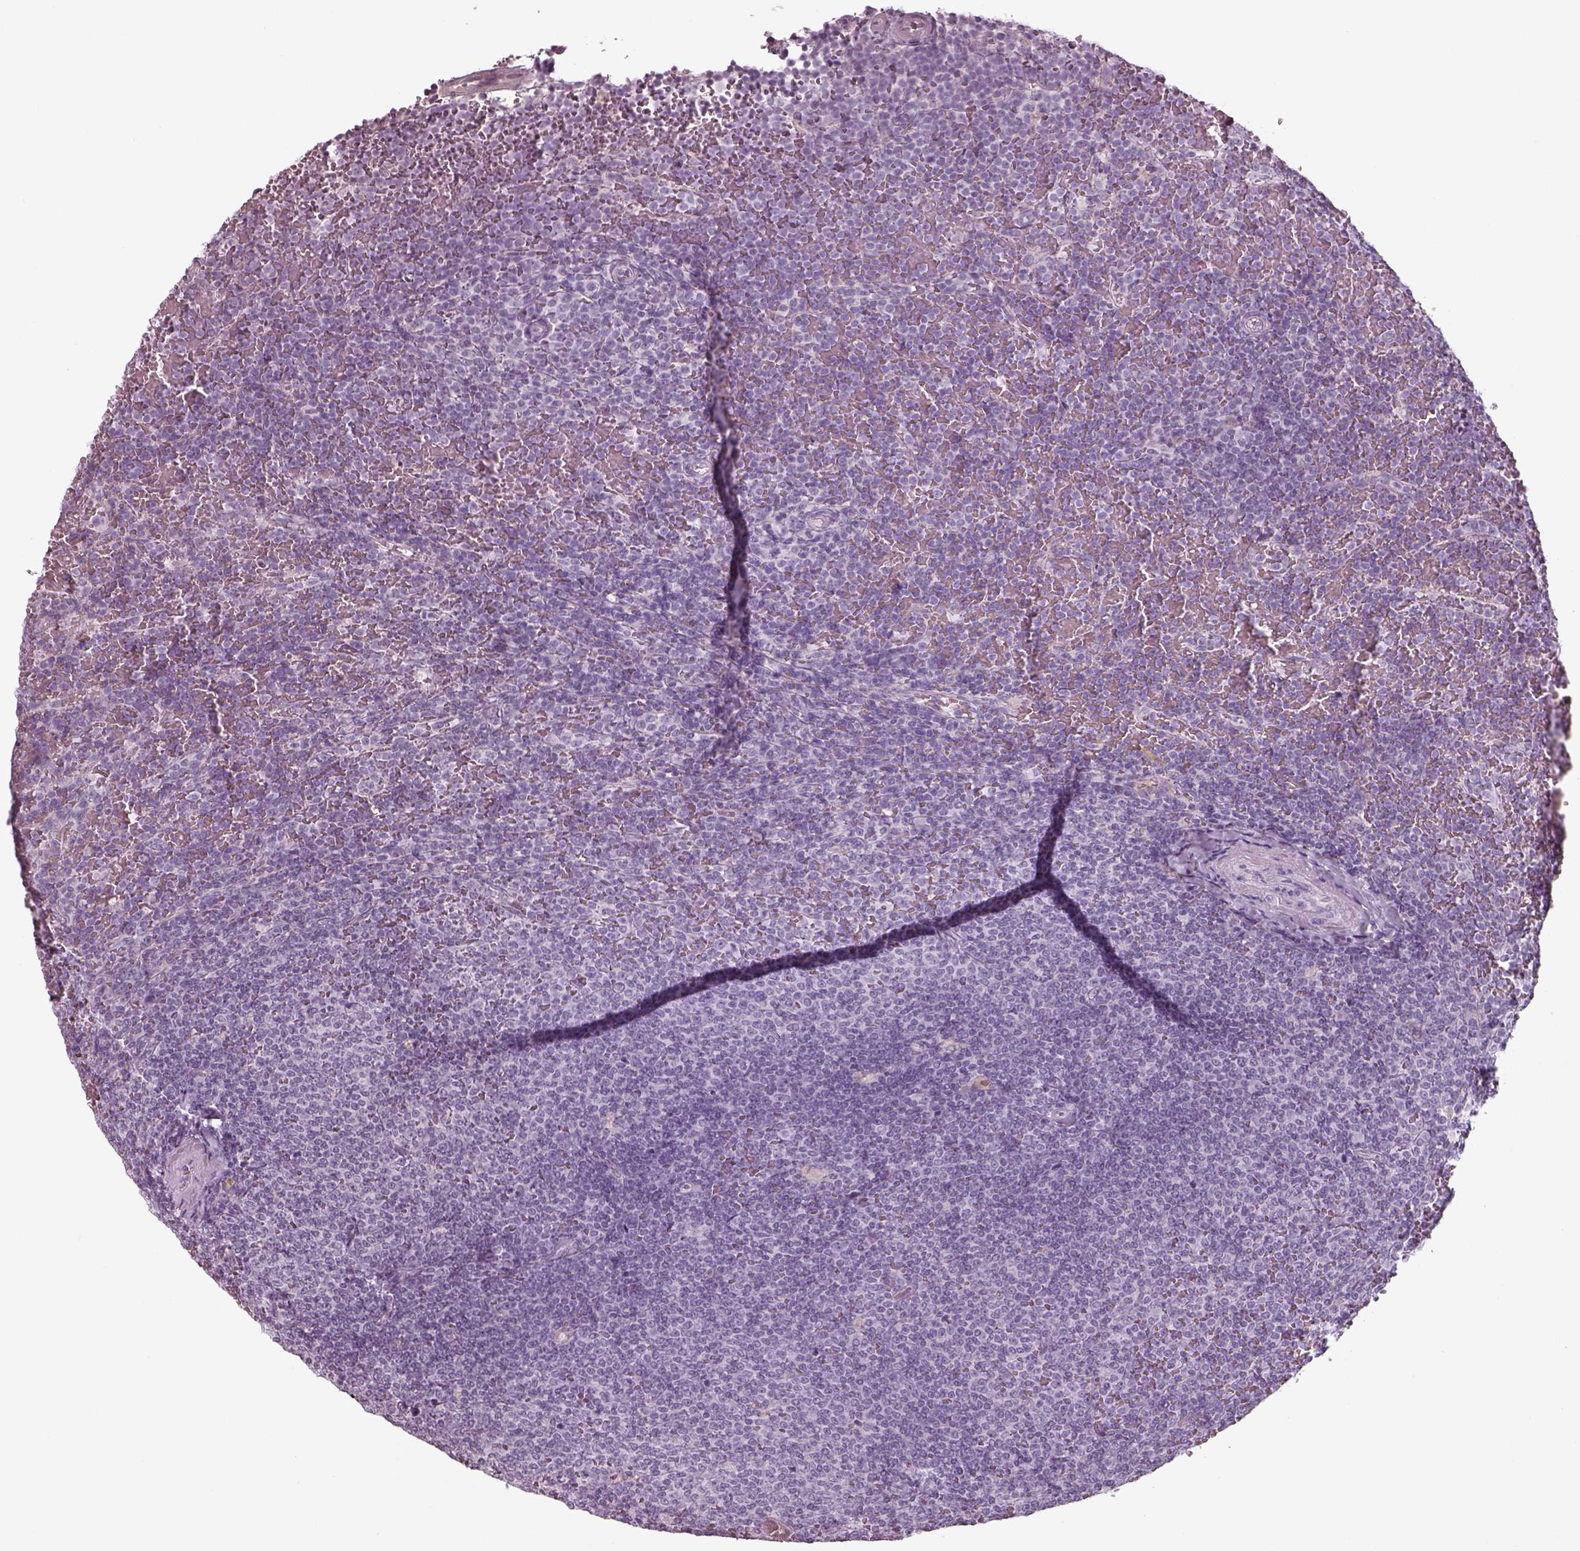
{"staining": {"intensity": "negative", "quantity": "none", "location": "none"}, "tissue": "lymphoma", "cell_type": "Tumor cells", "image_type": "cancer", "snomed": [{"axis": "morphology", "description": "Malignant lymphoma, non-Hodgkin's type, Low grade"}, {"axis": "topography", "description": "Spleen"}], "caption": "Low-grade malignant lymphoma, non-Hodgkin's type stained for a protein using immunohistochemistry (IHC) displays no expression tumor cells.", "gene": "SEPTIN14", "patient": {"sex": "female", "age": 77}}